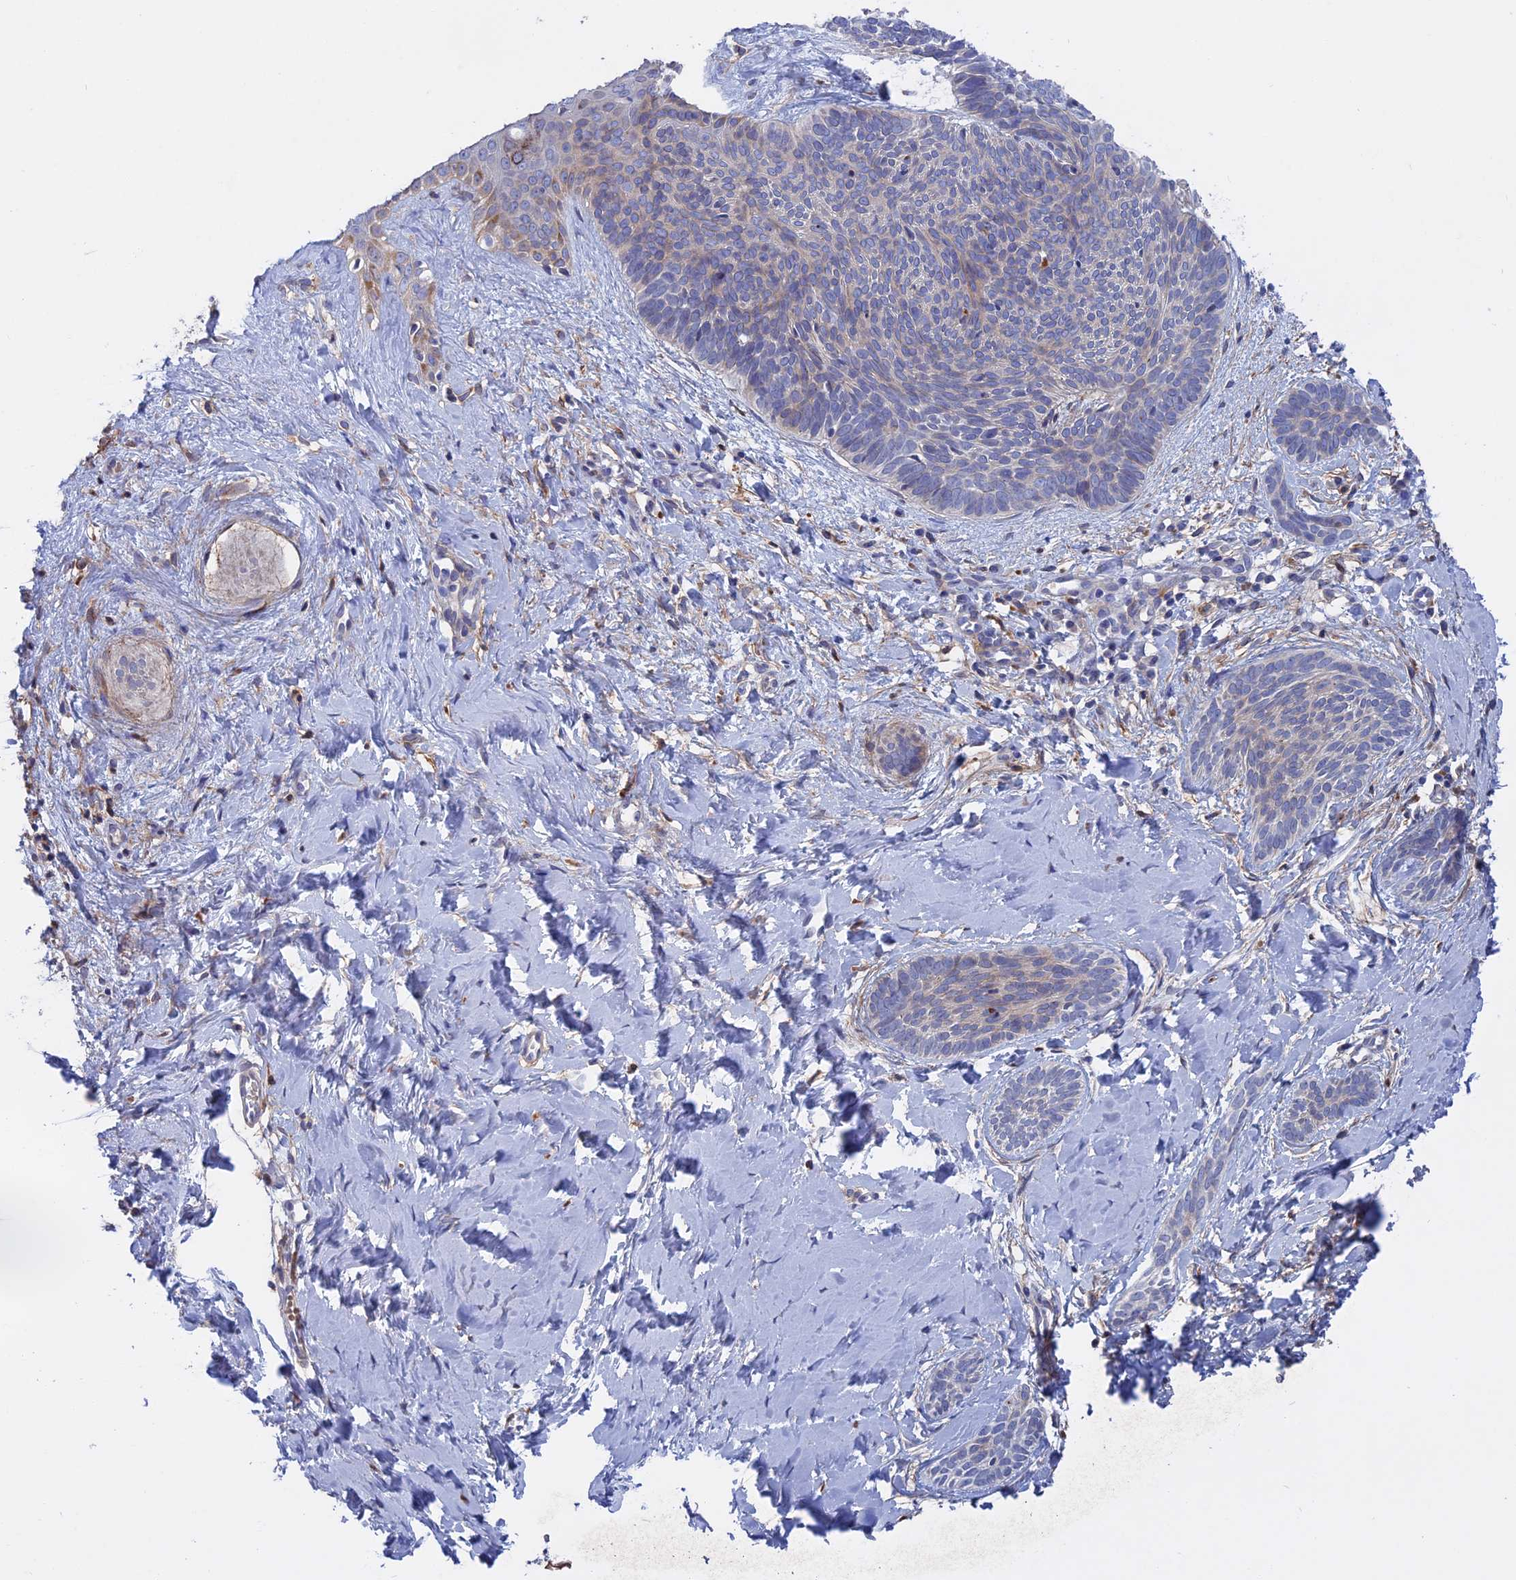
{"staining": {"intensity": "negative", "quantity": "none", "location": "none"}, "tissue": "skin cancer", "cell_type": "Tumor cells", "image_type": "cancer", "snomed": [{"axis": "morphology", "description": "Basal cell carcinoma"}, {"axis": "topography", "description": "Skin"}], "caption": "The micrograph exhibits no significant positivity in tumor cells of skin basal cell carcinoma. The staining was performed using DAB to visualize the protein expression in brown, while the nuclei were stained in blue with hematoxylin (Magnification: 20x).", "gene": "SLC2A6", "patient": {"sex": "female", "age": 81}}